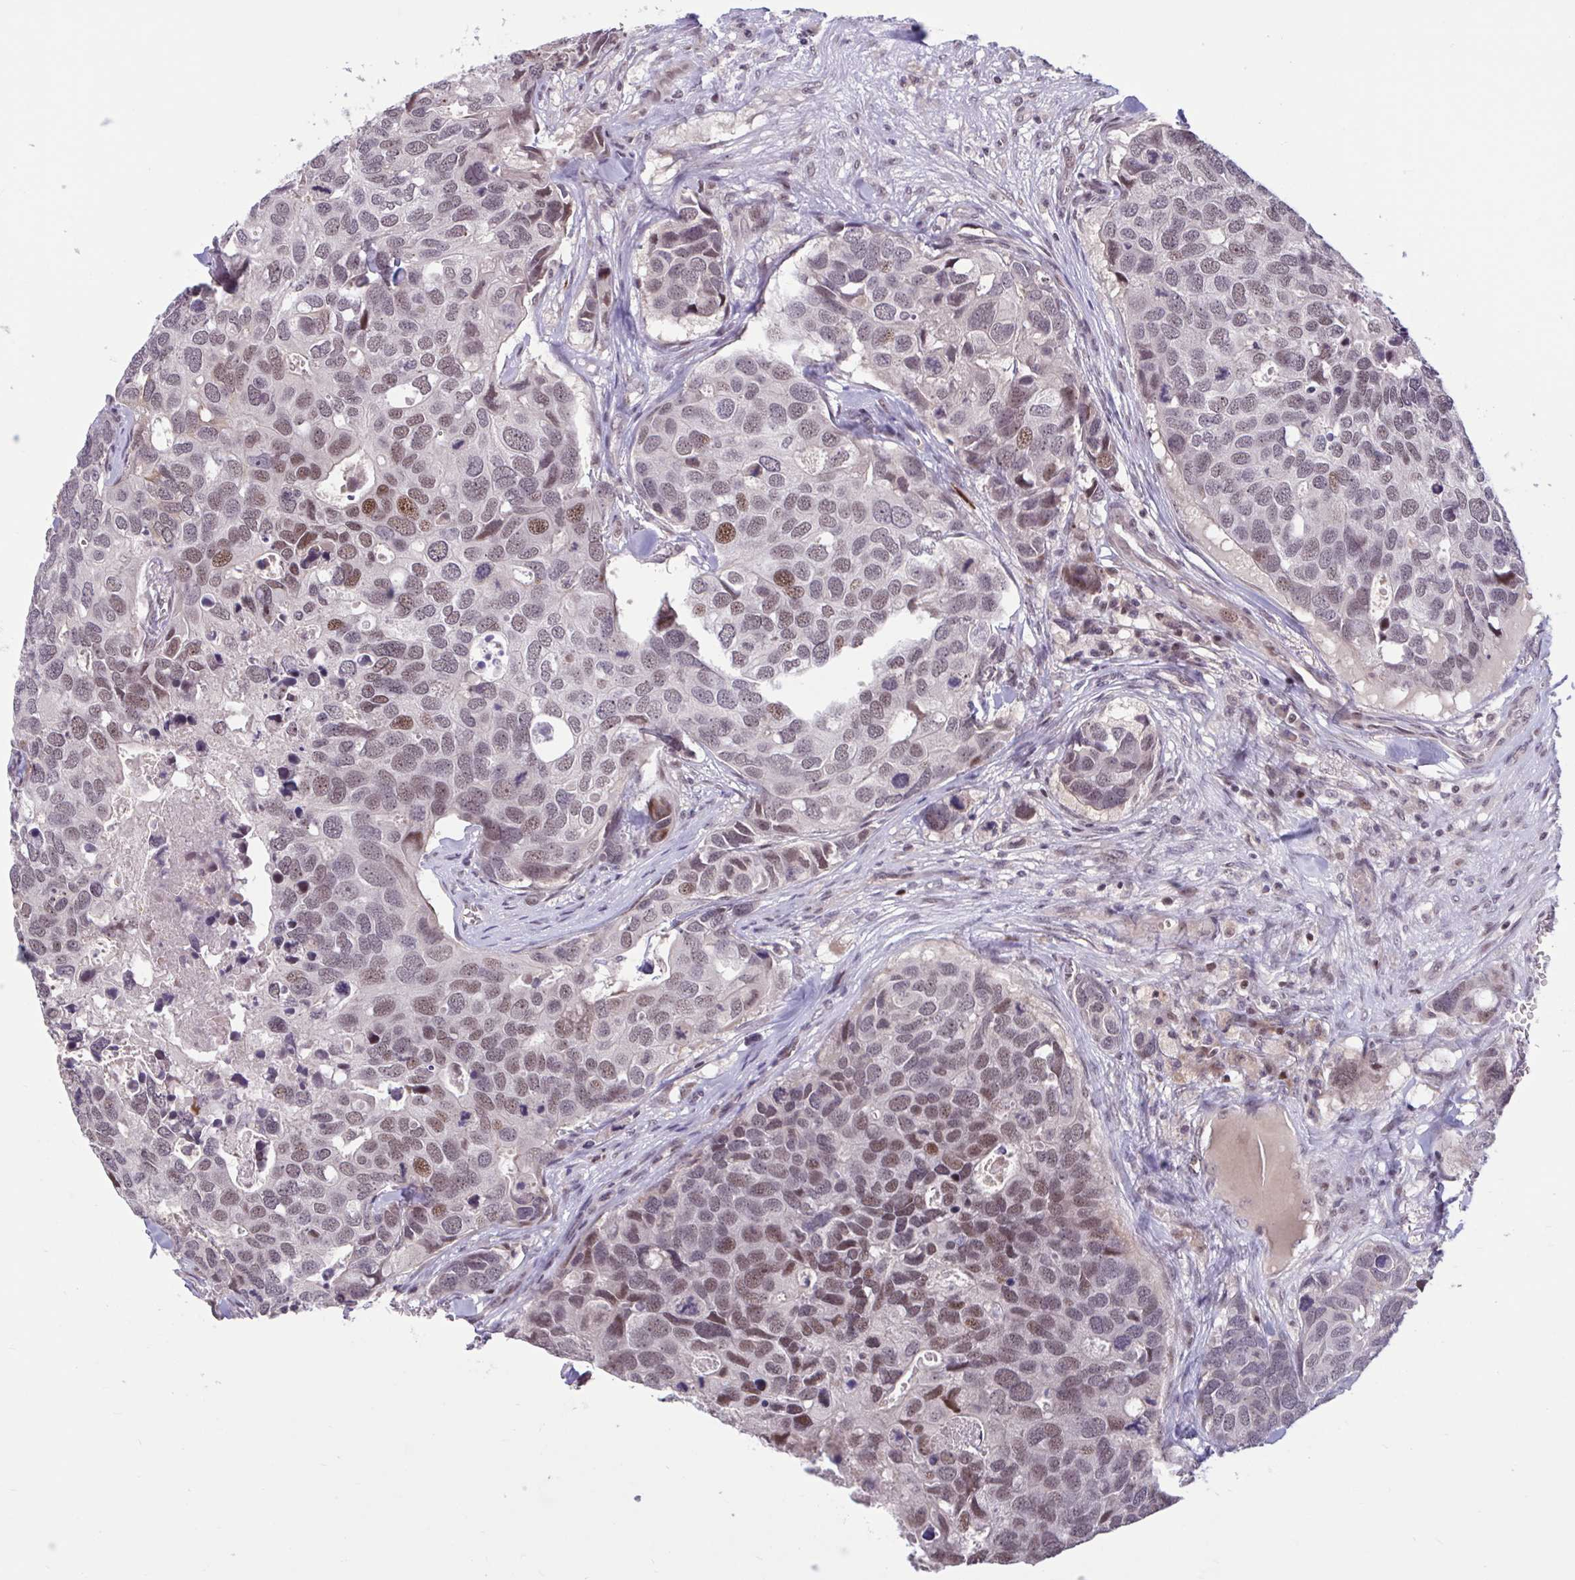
{"staining": {"intensity": "moderate", "quantity": "<25%", "location": "nuclear"}, "tissue": "breast cancer", "cell_type": "Tumor cells", "image_type": "cancer", "snomed": [{"axis": "morphology", "description": "Duct carcinoma"}, {"axis": "topography", "description": "Breast"}], "caption": "Human breast cancer (infiltrating ductal carcinoma) stained with a protein marker reveals moderate staining in tumor cells.", "gene": "ZNF414", "patient": {"sex": "female", "age": 83}}